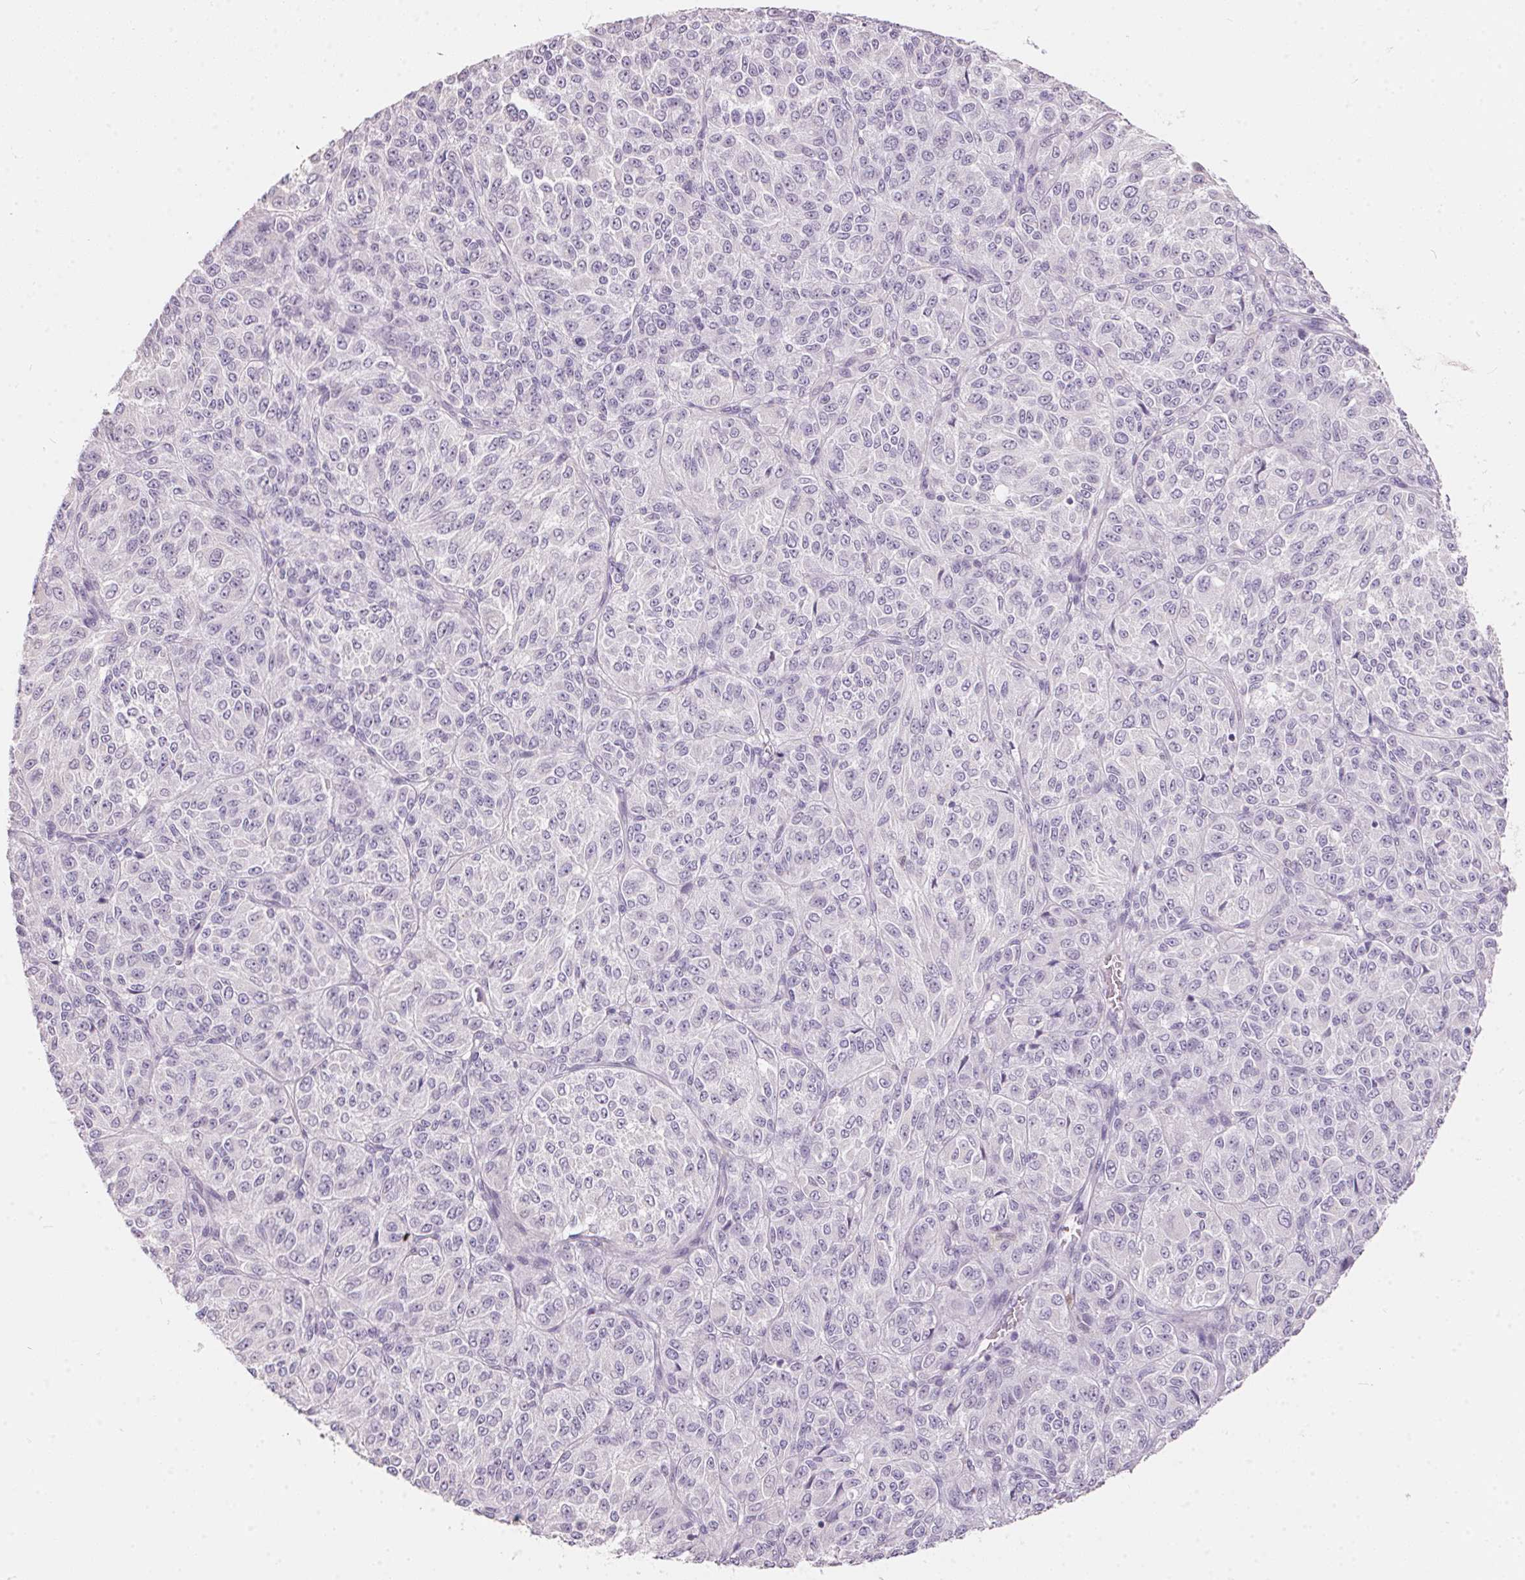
{"staining": {"intensity": "negative", "quantity": "none", "location": "none"}, "tissue": "melanoma", "cell_type": "Tumor cells", "image_type": "cancer", "snomed": [{"axis": "morphology", "description": "Malignant melanoma, Metastatic site"}, {"axis": "topography", "description": "Brain"}], "caption": "Immunohistochemistry (IHC) image of malignant melanoma (metastatic site) stained for a protein (brown), which exhibits no positivity in tumor cells.", "gene": "SERPINB1", "patient": {"sex": "female", "age": 56}}